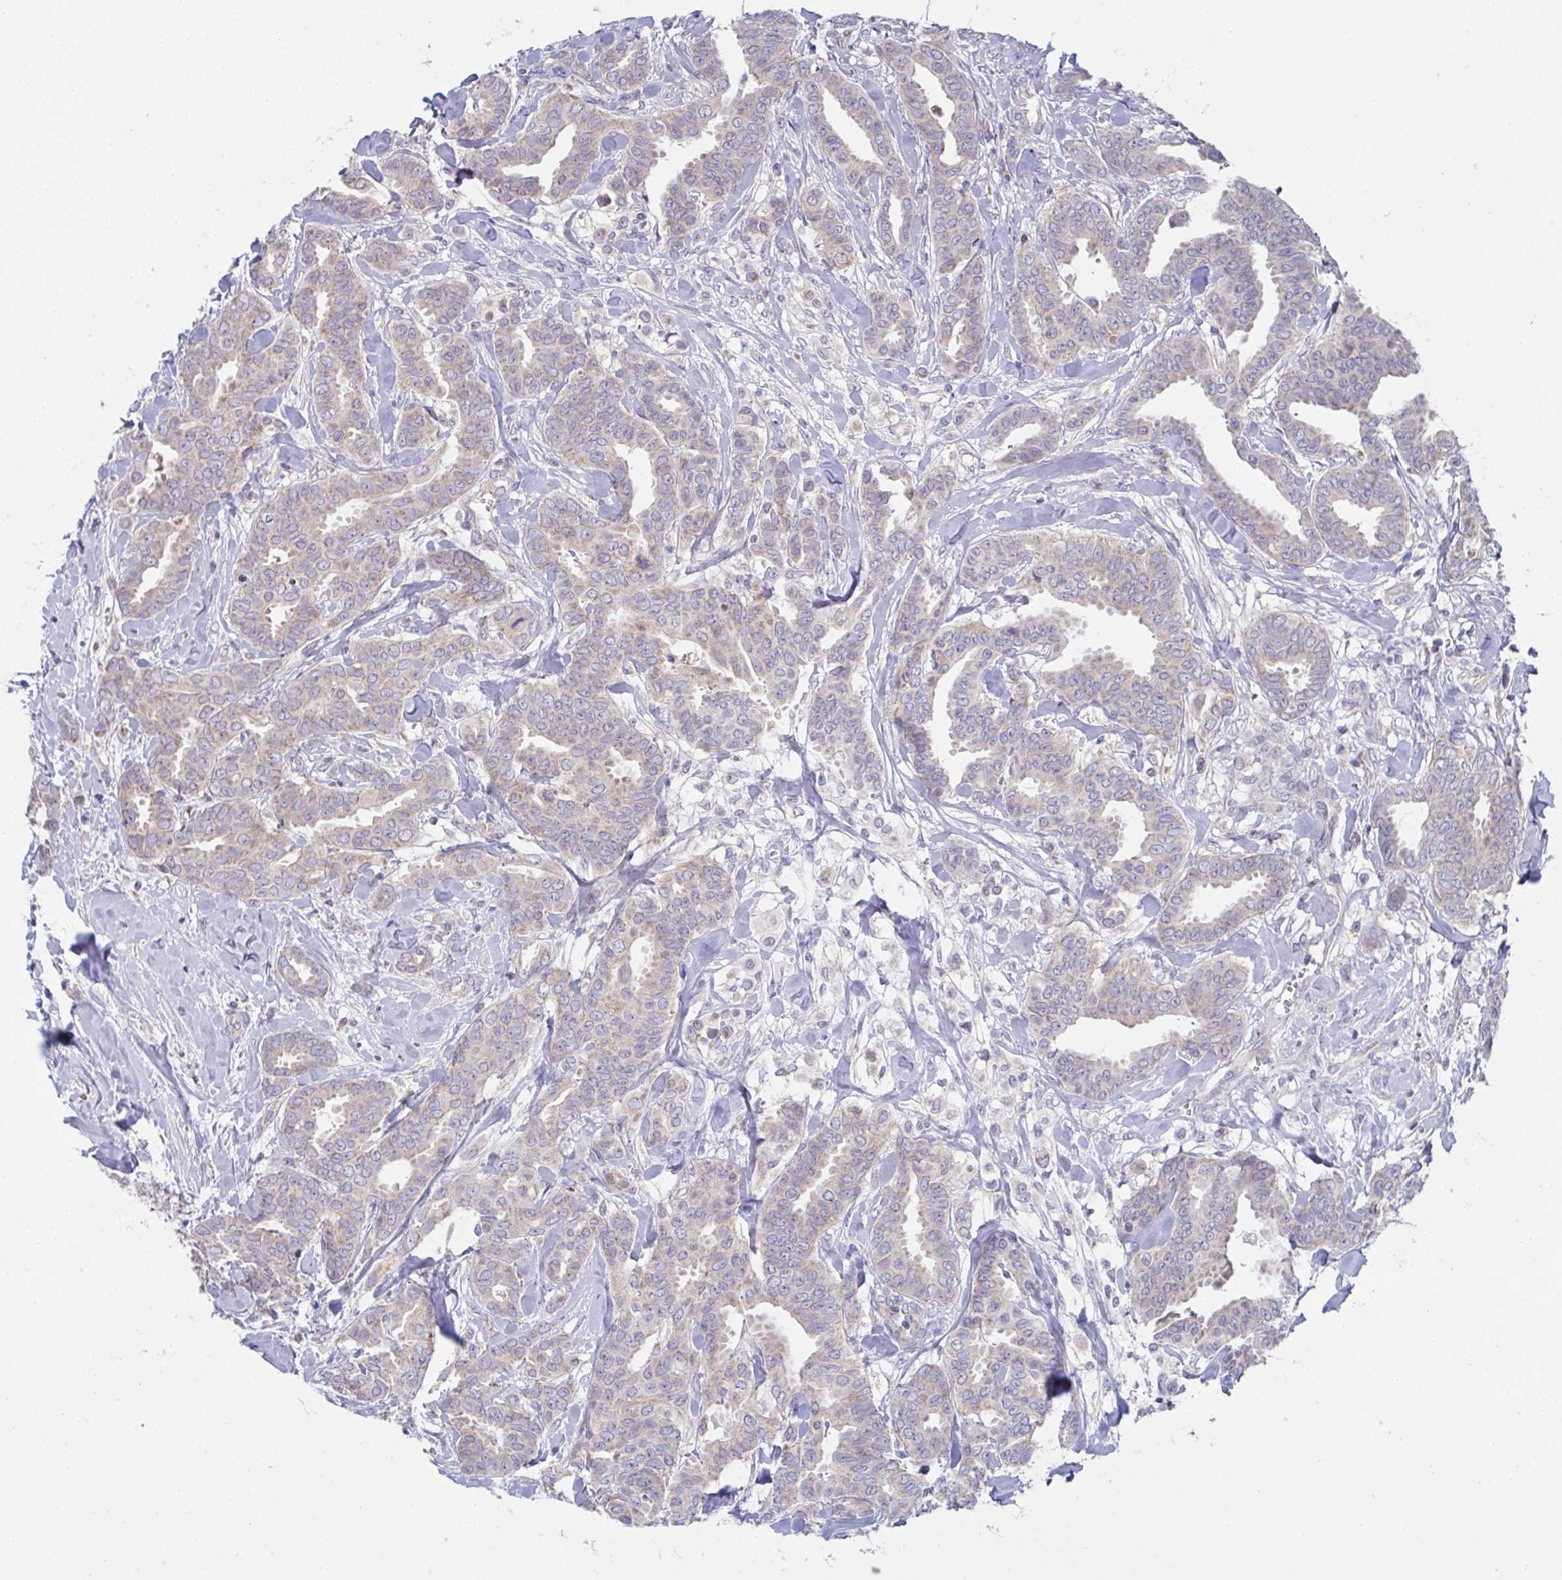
{"staining": {"intensity": "weak", "quantity": "25%-75%", "location": "cytoplasmic/membranous"}, "tissue": "breast cancer", "cell_type": "Tumor cells", "image_type": "cancer", "snomed": [{"axis": "morphology", "description": "Duct carcinoma"}, {"axis": "topography", "description": "Breast"}], "caption": "About 25%-75% of tumor cells in breast cancer reveal weak cytoplasmic/membranous protein positivity as visualized by brown immunohistochemical staining.", "gene": "NDUFA7", "patient": {"sex": "female", "age": 45}}